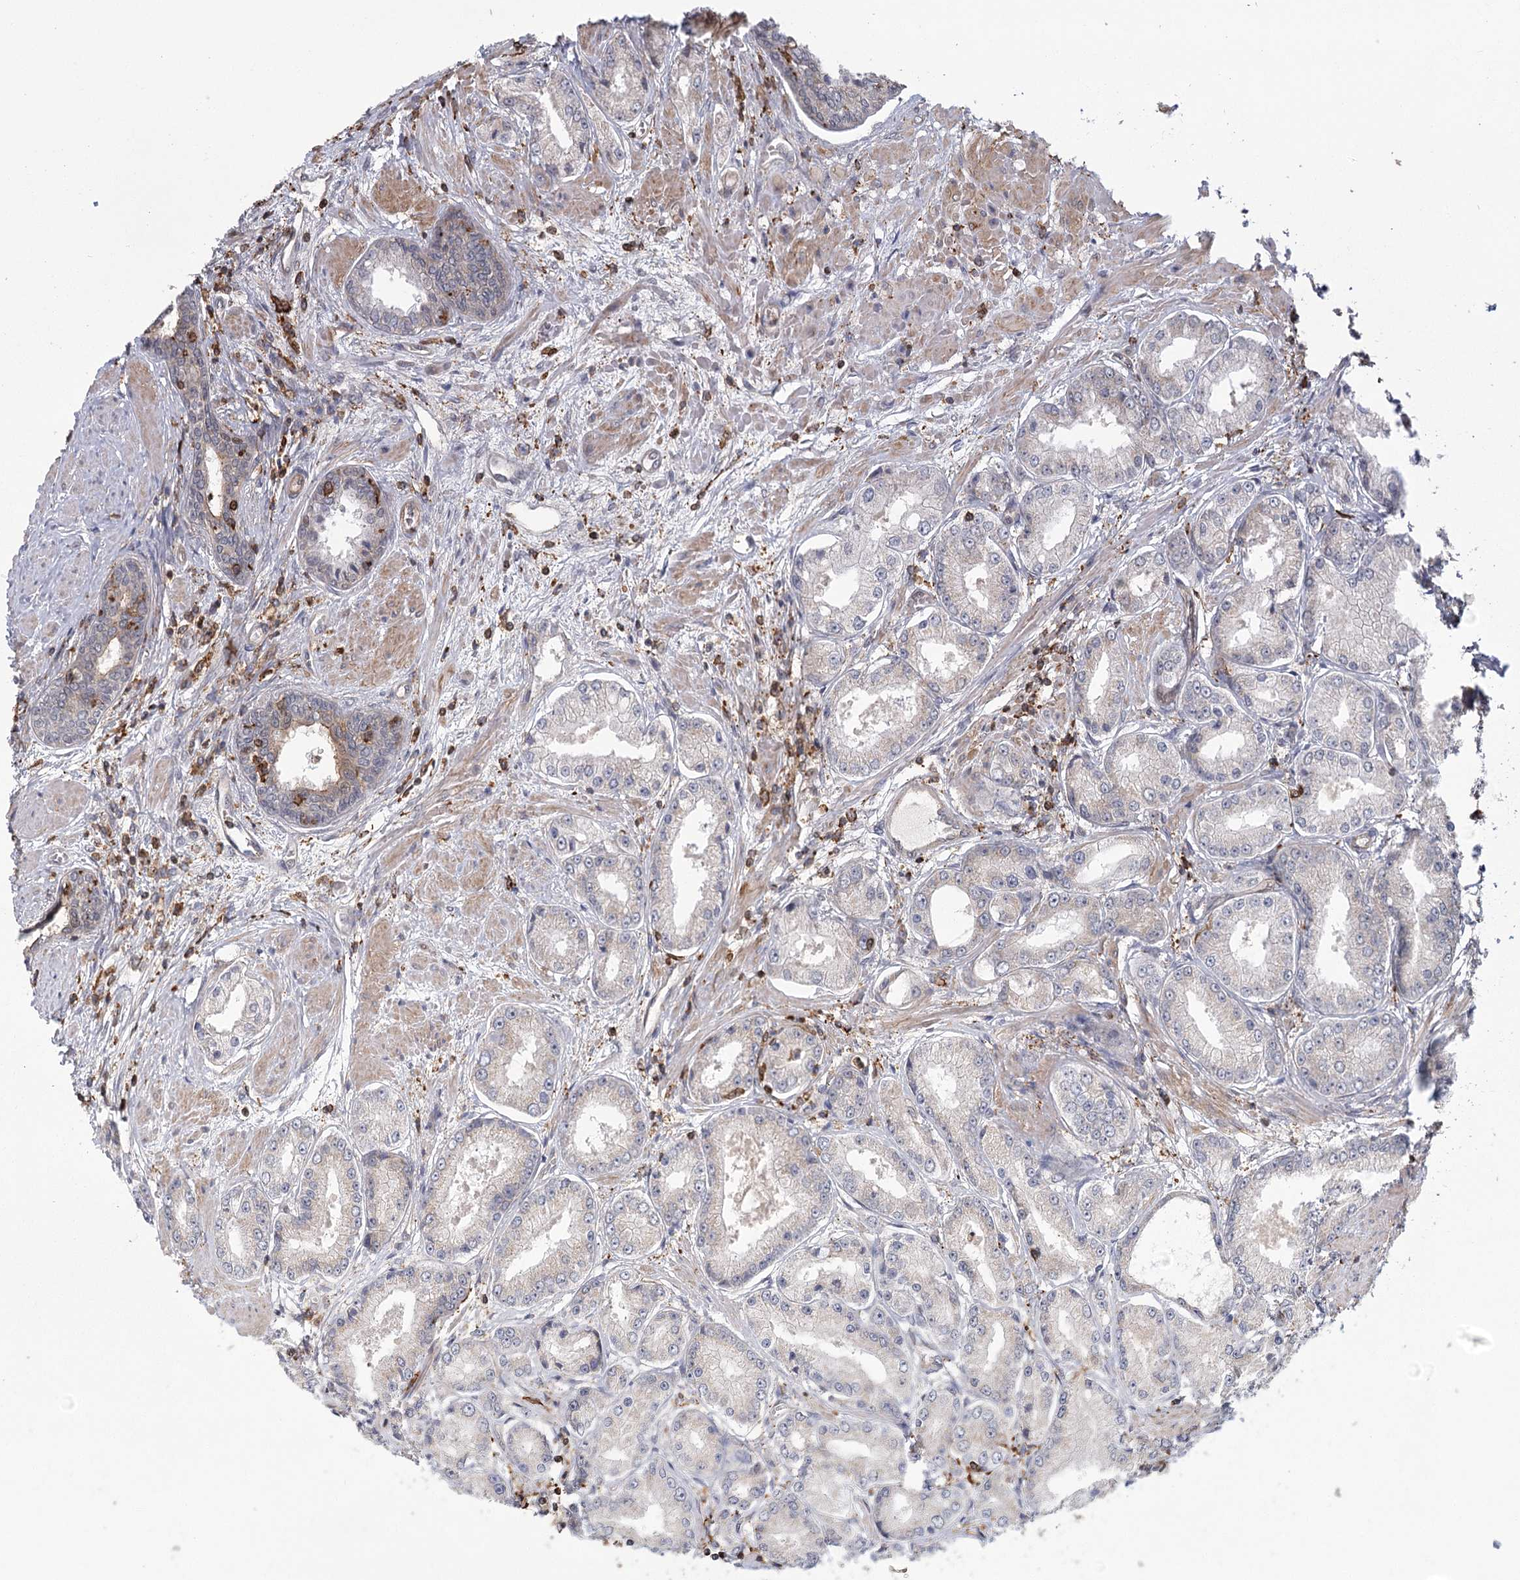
{"staining": {"intensity": "negative", "quantity": "none", "location": "none"}, "tissue": "prostate cancer", "cell_type": "Tumor cells", "image_type": "cancer", "snomed": [{"axis": "morphology", "description": "Adenocarcinoma, High grade"}, {"axis": "topography", "description": "Prostate"}], "caption": "IHC of human prostate cancer reveals no positivity in tumor cells.", "gene": "MEPE", "patient": {"sex": "male", "age": 59}}